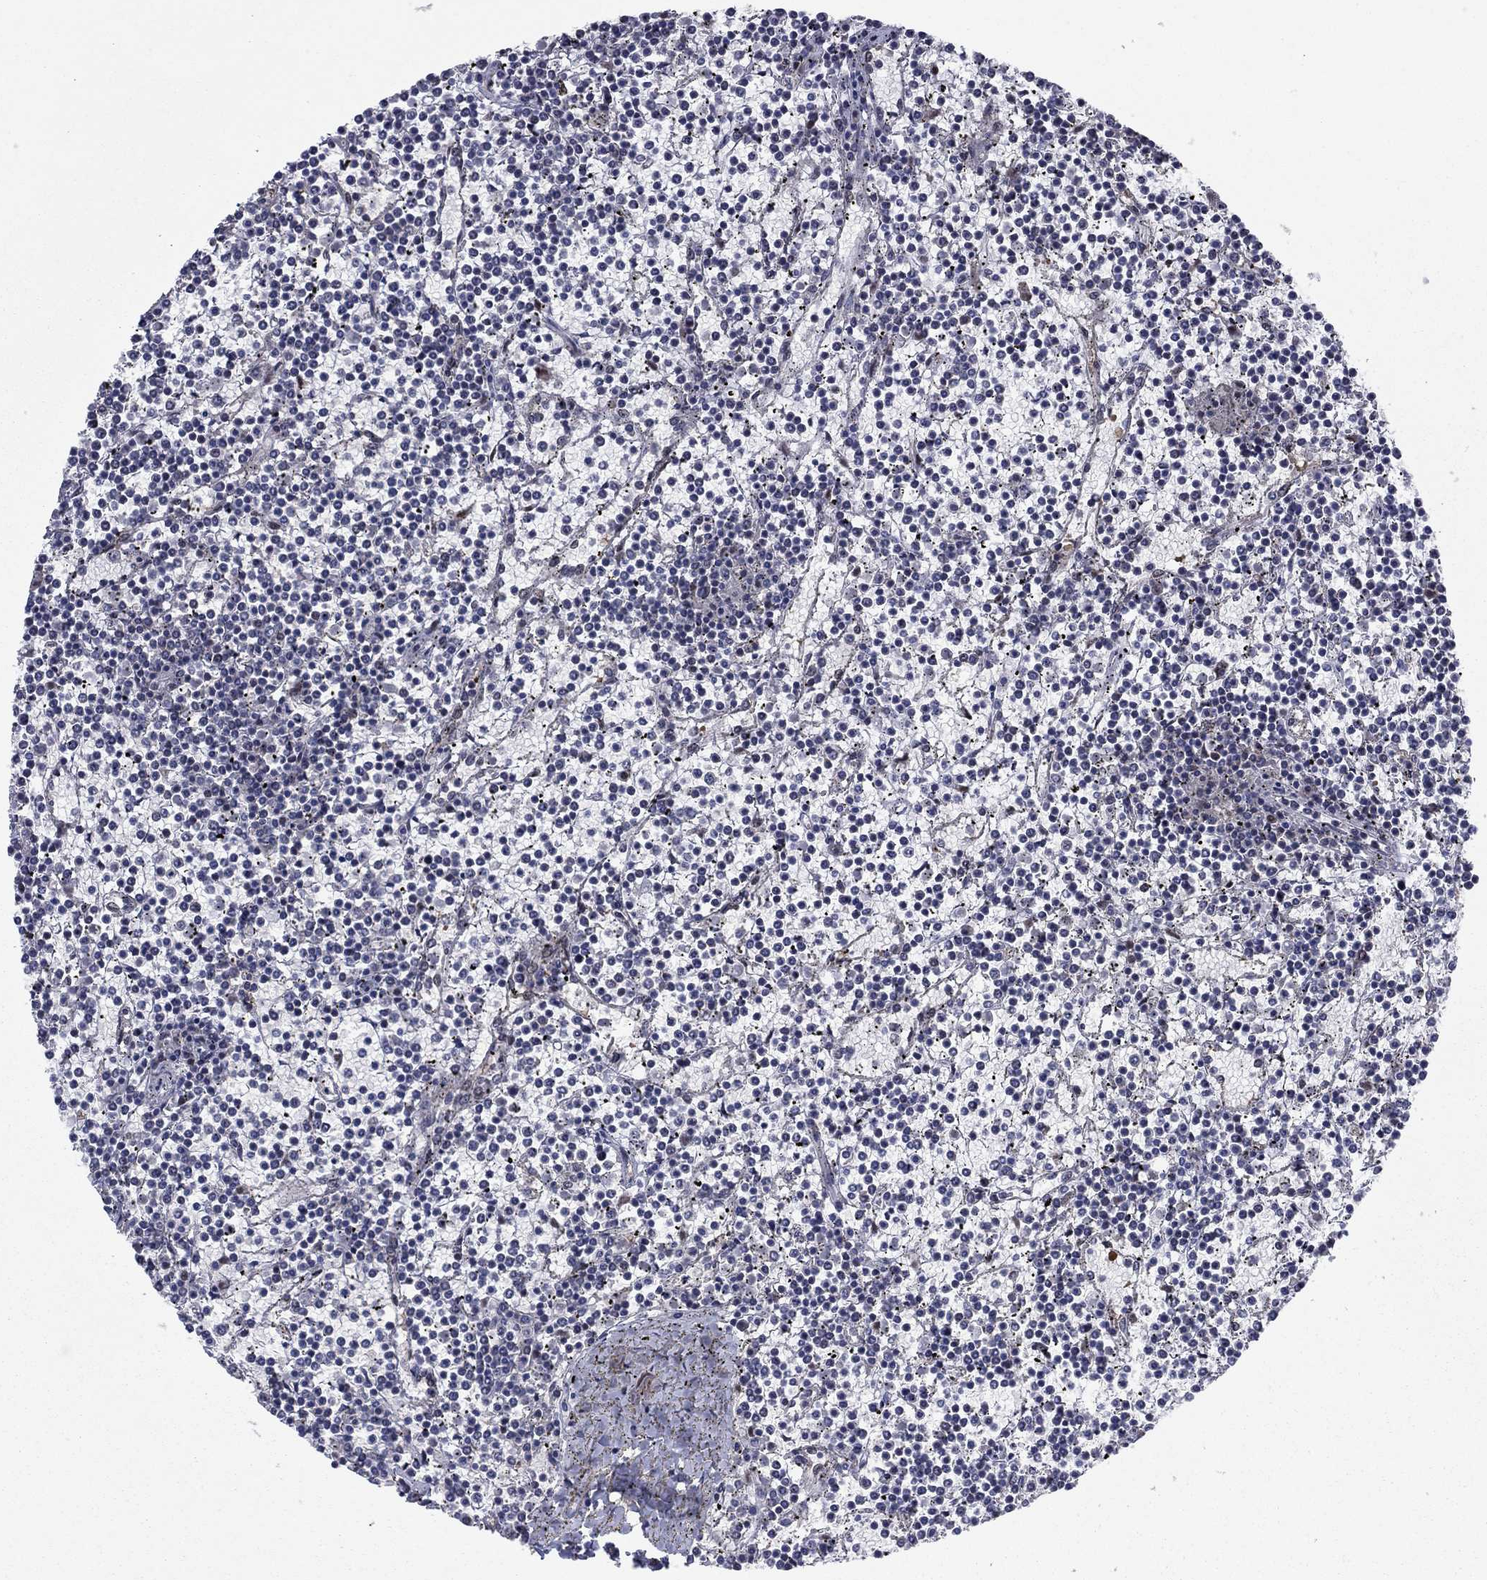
{"staining": {"intensity": "negative", "quantity": "none", "location": "none"}, "tissue": "lymphoma", "cell_type": "Tumor cells", "image_type": "cancer", "snomed": [{"axis": "morphology", "description": "Malignant lymphoma, non-Hodgkin's type, Low grade"}, {"axis": "topography", "description": "Spleen"}], "caption": "Immunohistochemical staining of human malignant lymphoma, non-Hodgkin's type (low-grade) displays no significant positivity in tumor cells.", "gene": "PSMC1", "patient": {"sex": "female", "age": 19}}